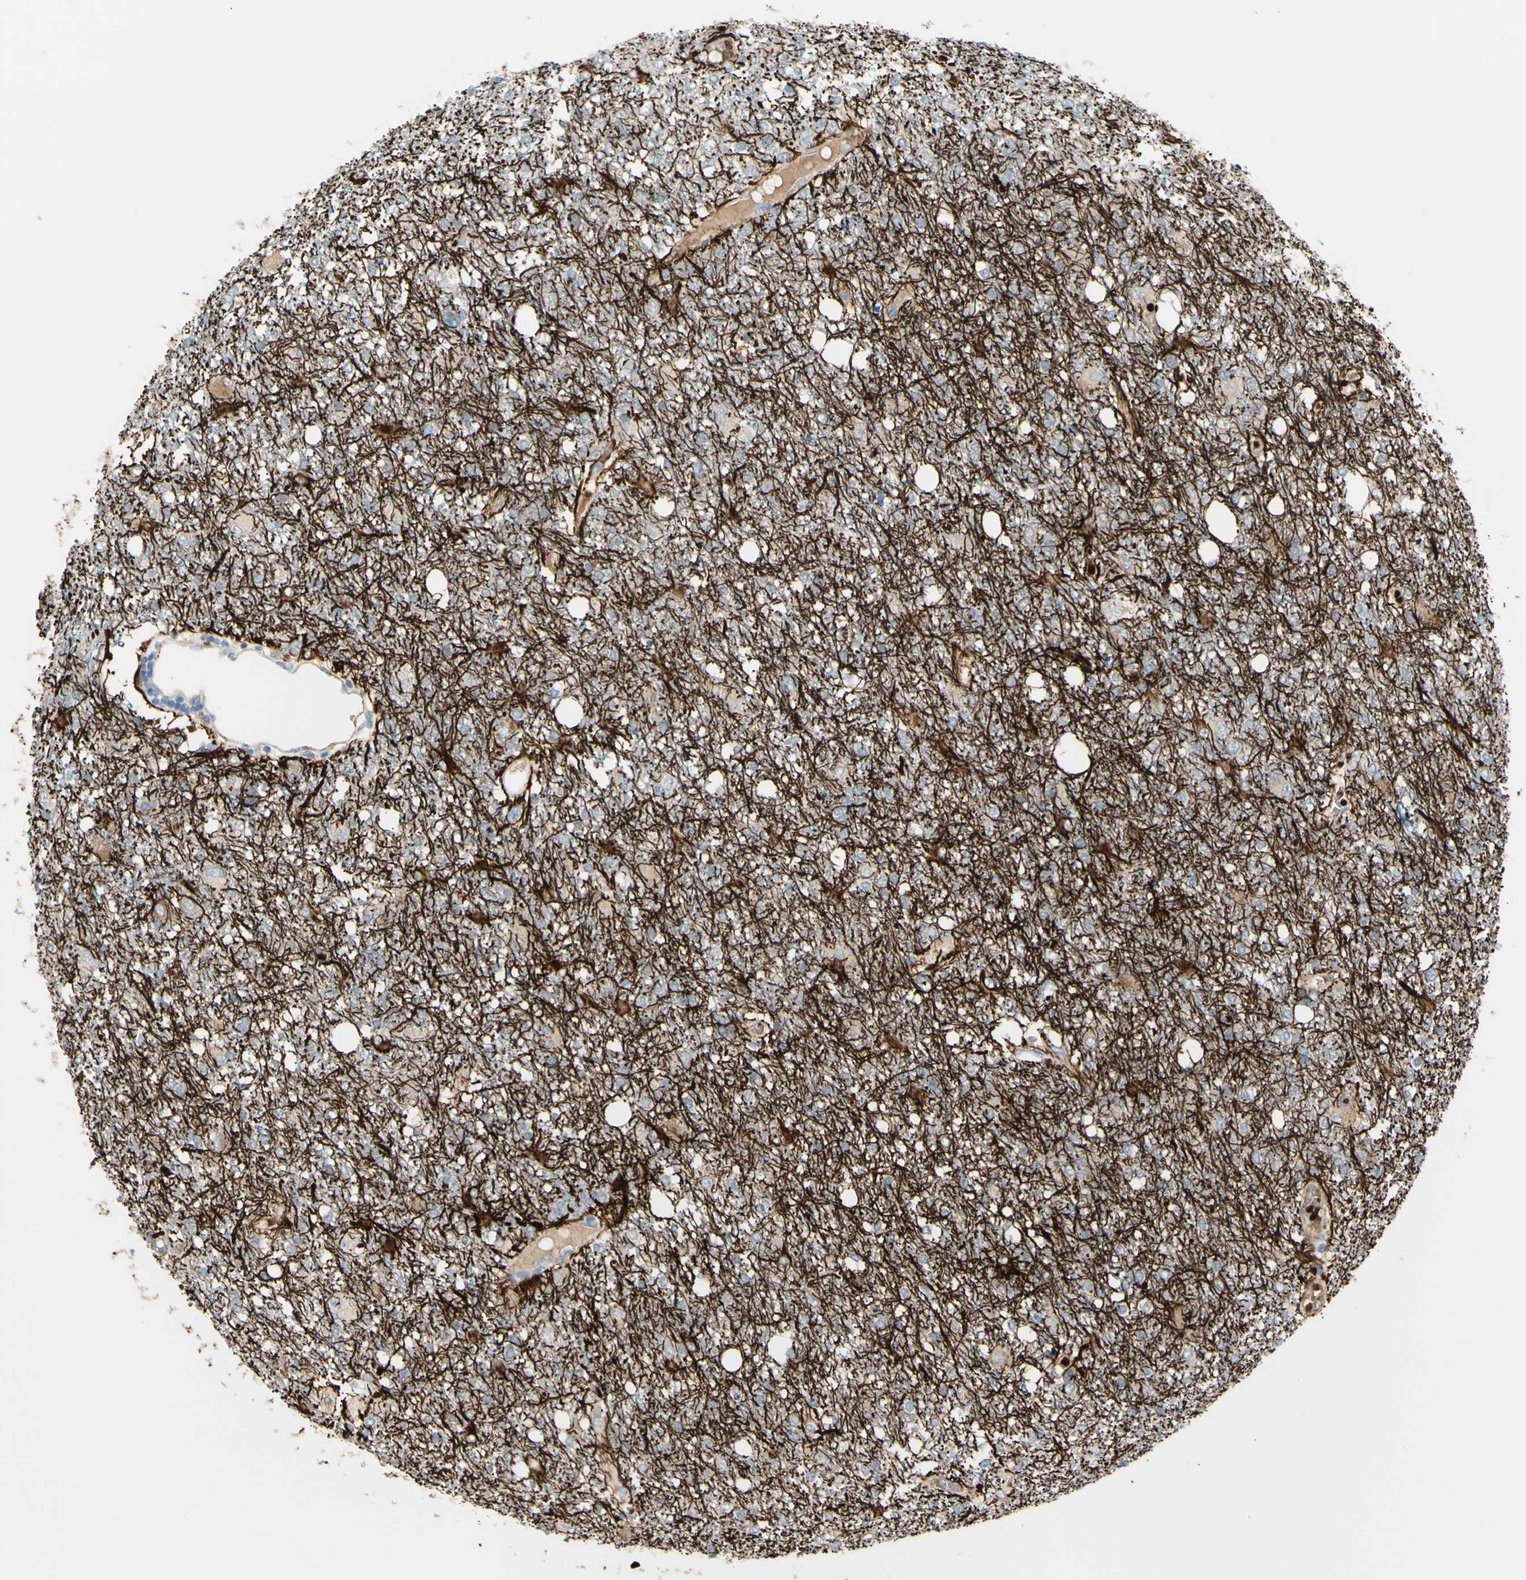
{"staining": {"intensity": "negative", "quantity": "none", "location": "none"}, "tissue": "glioma", "cell_type": "Tumor cells", "image_type": "cancer", "snomed": [{"axis": "morphology", "description": "Glioma, malignant, High grade"}, {"axis": "topography", "description": "Brain"}], "caption": "Tumor cells show no significant protein positivity in glioma. (DAB IHC visualized using brightfield microscopy, high magnification).", "gene": "GAN", "patient": {"sex": "female", "age": 59}}